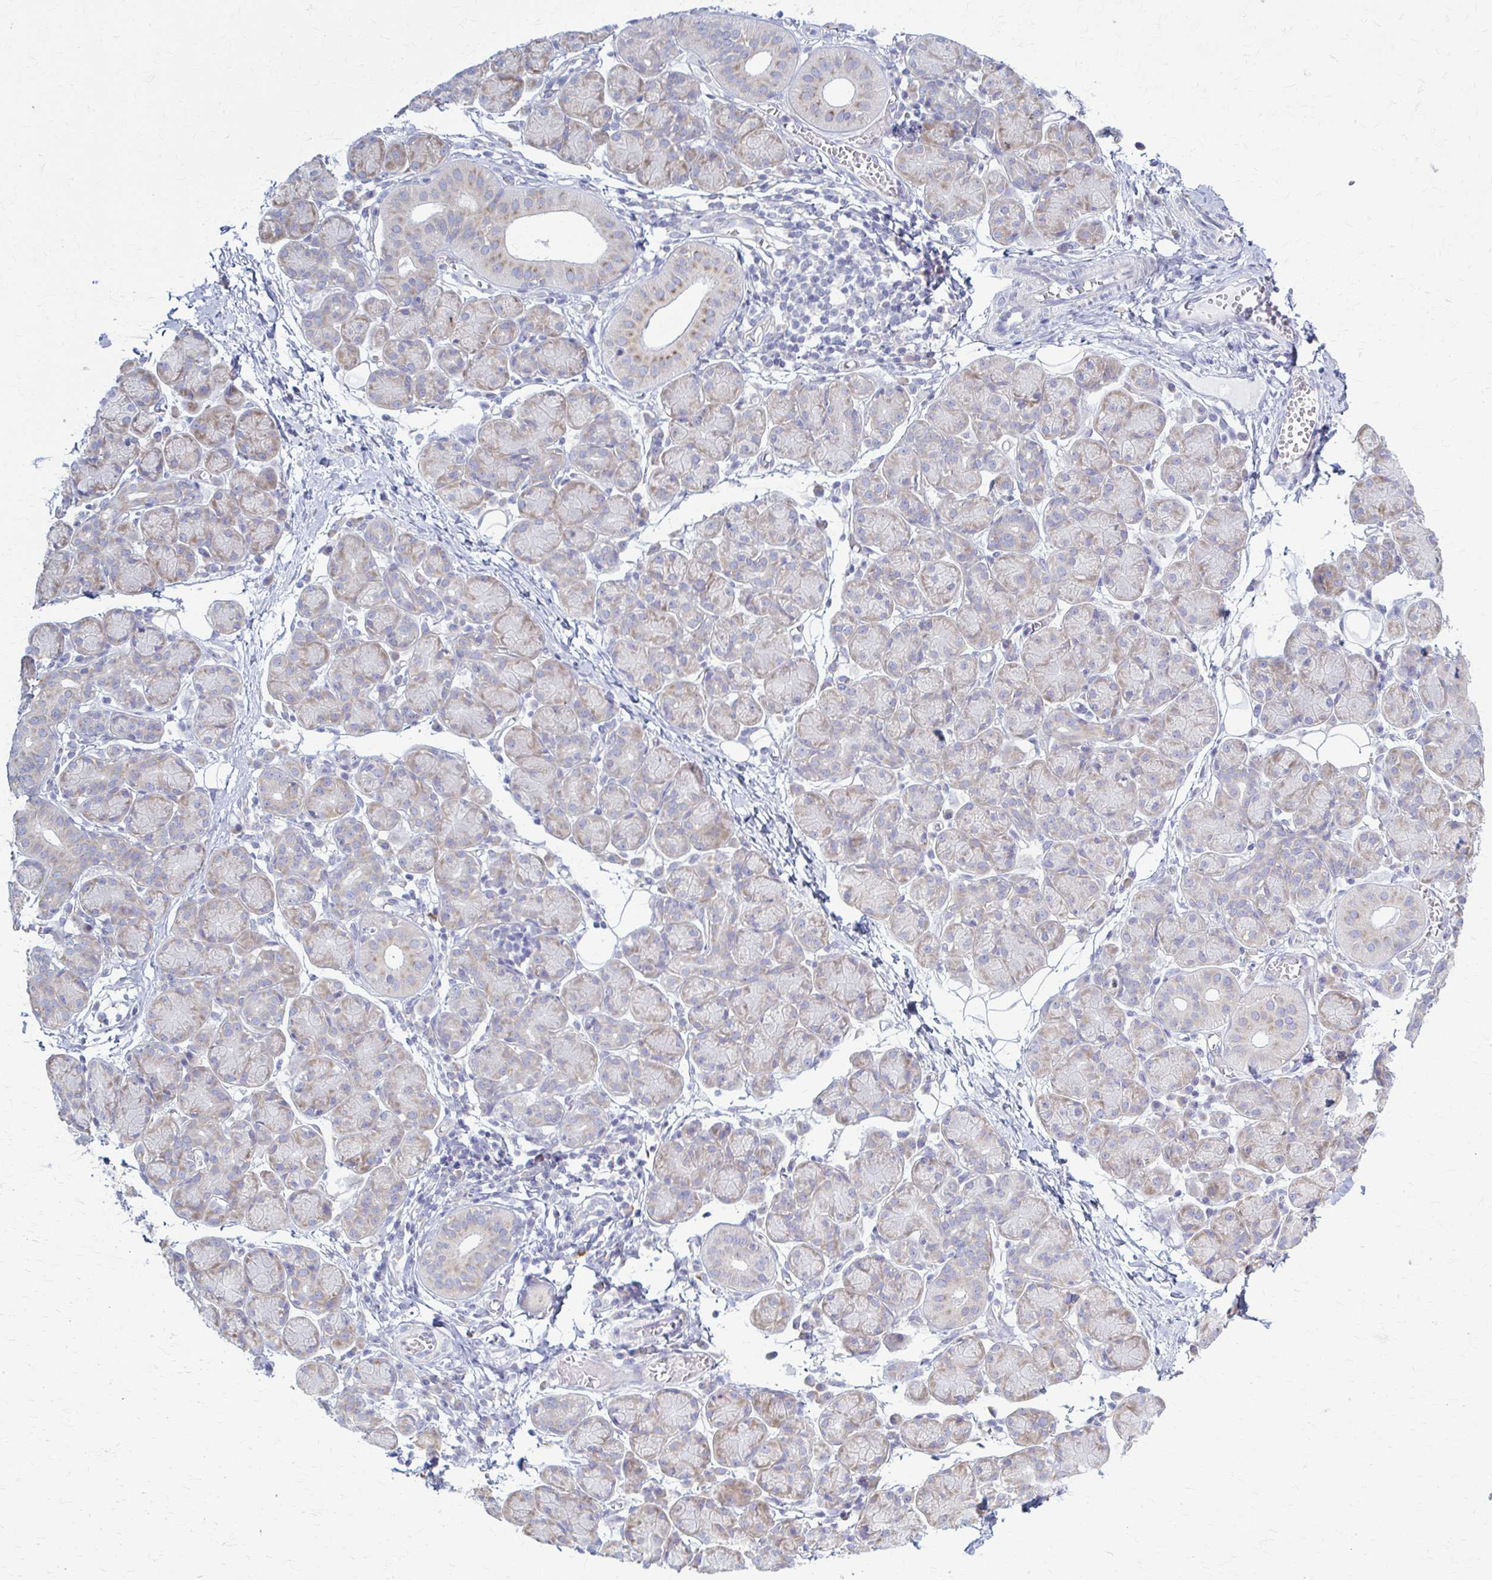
{"staining": {"intensity": "weak", "quantity": ">75%", "location": "cytoplasmic/membranous"}, "tissue": "salivary gland", "cell_type": "Glandular cells", "image_type": "normal", "snomed": [{"axis": "morphology", "description": "Normal tissue, NOS"}, {"axis": "morphology", "description": "Inflammation, NOS"}, {"axis": "topography", "description": "Lymph node"}, {"axis": "topography", "description": "Salivary gland"}], "caption": "Immunohistochemistry (IHC) micrograph of benign human salivary gland stained for a protein (brown), which reveals low levels of weak cytoplasmic/membranous expression in about >75% of glandular cells.", "gene": "PRKRA", "patient": {"sex": "male", "age": 3}}